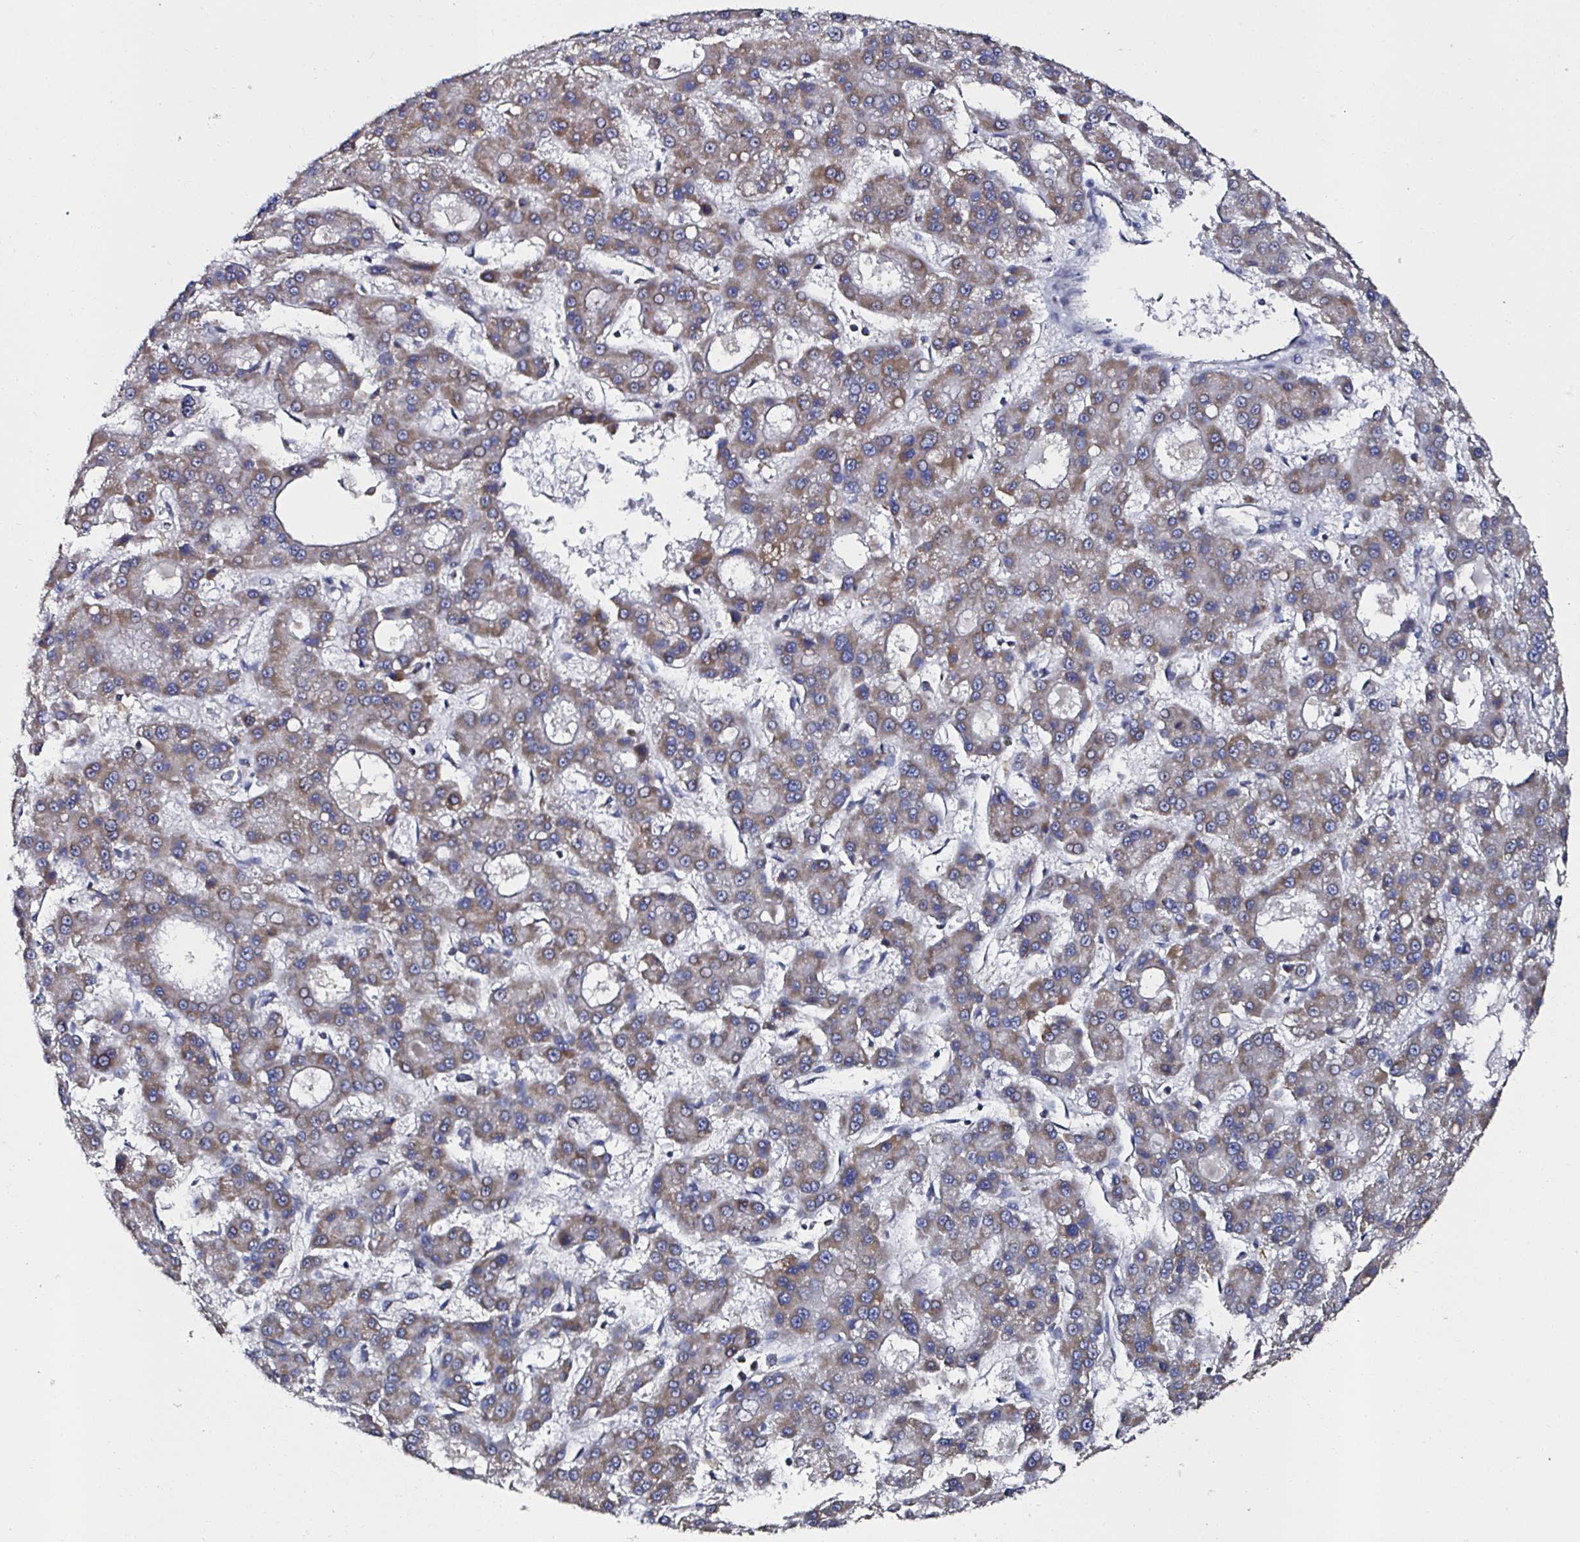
{"staining": {"intensity": "moderate", "quantity": ">75%", "location": "cytoplasmic/membranous"}, "tissue": "liver cancer", "cell_type": "Tumor cells", "image_type": "cancer", "snomed": [{"axis": "morphology", "description": "Carcinoma, Hepatocellular, NOS"}, {"axis": "topography", "description": "Liver"}], "caption": "Immunohistochemical staining of hepatocellular carcinoma (liver) shows medium levels of moderate cytoplasmic/membranous expression in about >75% of tumor cells. (DAB IHC, brown staining for protein, blue staining for nuclei).", "gene": "ATAD3B", "patient": {"sex": "male", "age": 70}}